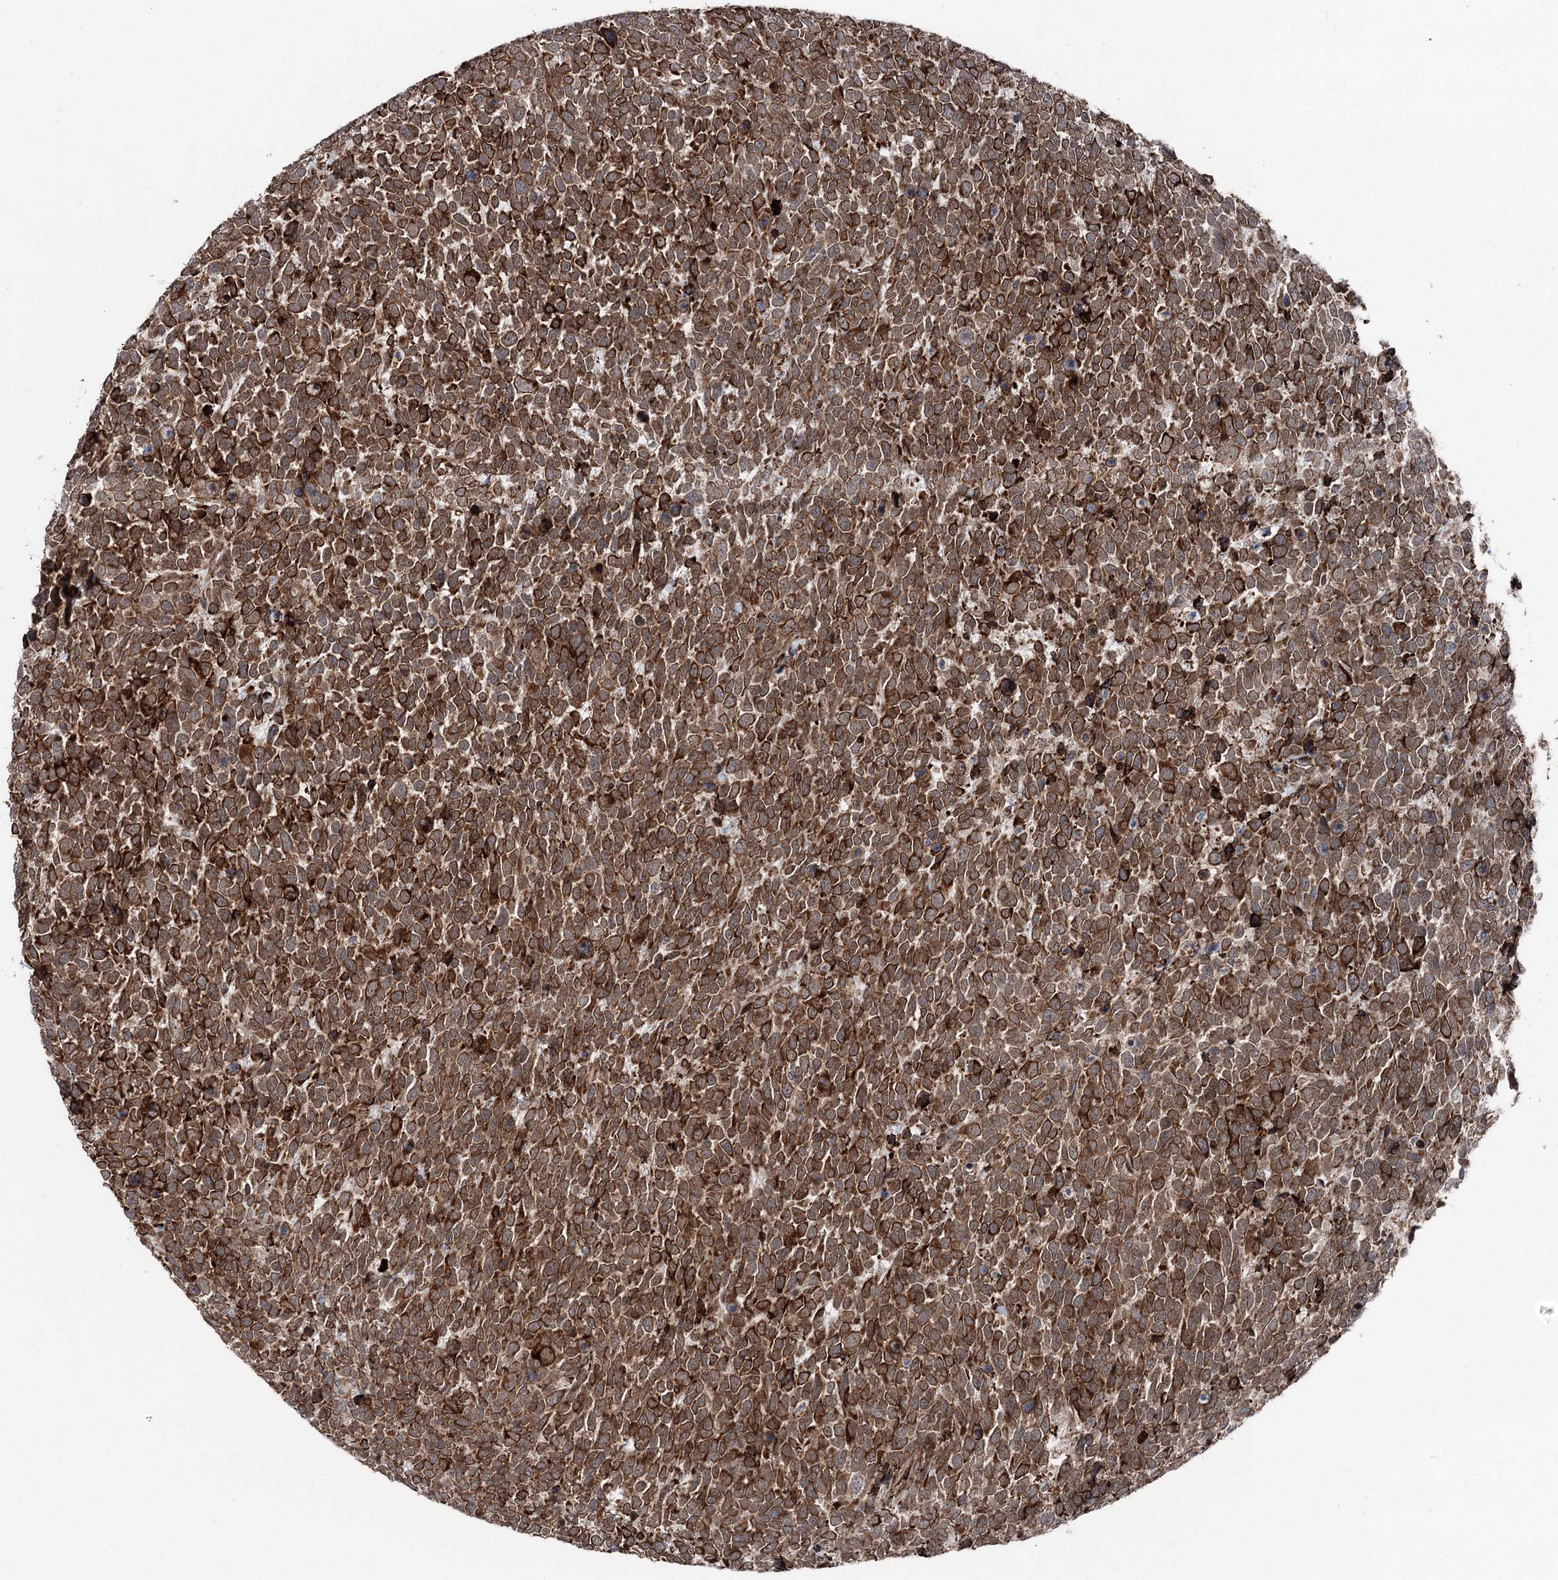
{"staining": {"intensity": "strong", "quantity": ">75%", "location": "cytoplasmic/membranous"}, "tissue": "urothelial cancer", "cell_type": "Tumor cells", "image_type": "cancer", "snomed": [{"axis": "morphology", "description": "Urothelial carcinoma, High grade"}, {"axis": "topography", "description": "Urinary bladder"}], "caption": "Urothelial carcinoma (high-grade) stained with immunohistochemistry demonstrates strong cytoplasmic/membranous positivity in about >75% of tumor cells. The staining was performed using DAB to visualize the protein expression in brown, while the nuclei were stained in blue with hematoxylin (Magnification: 20x).", "gene": "ITFG2", "patient": {"sex": "female", "age": 82}}